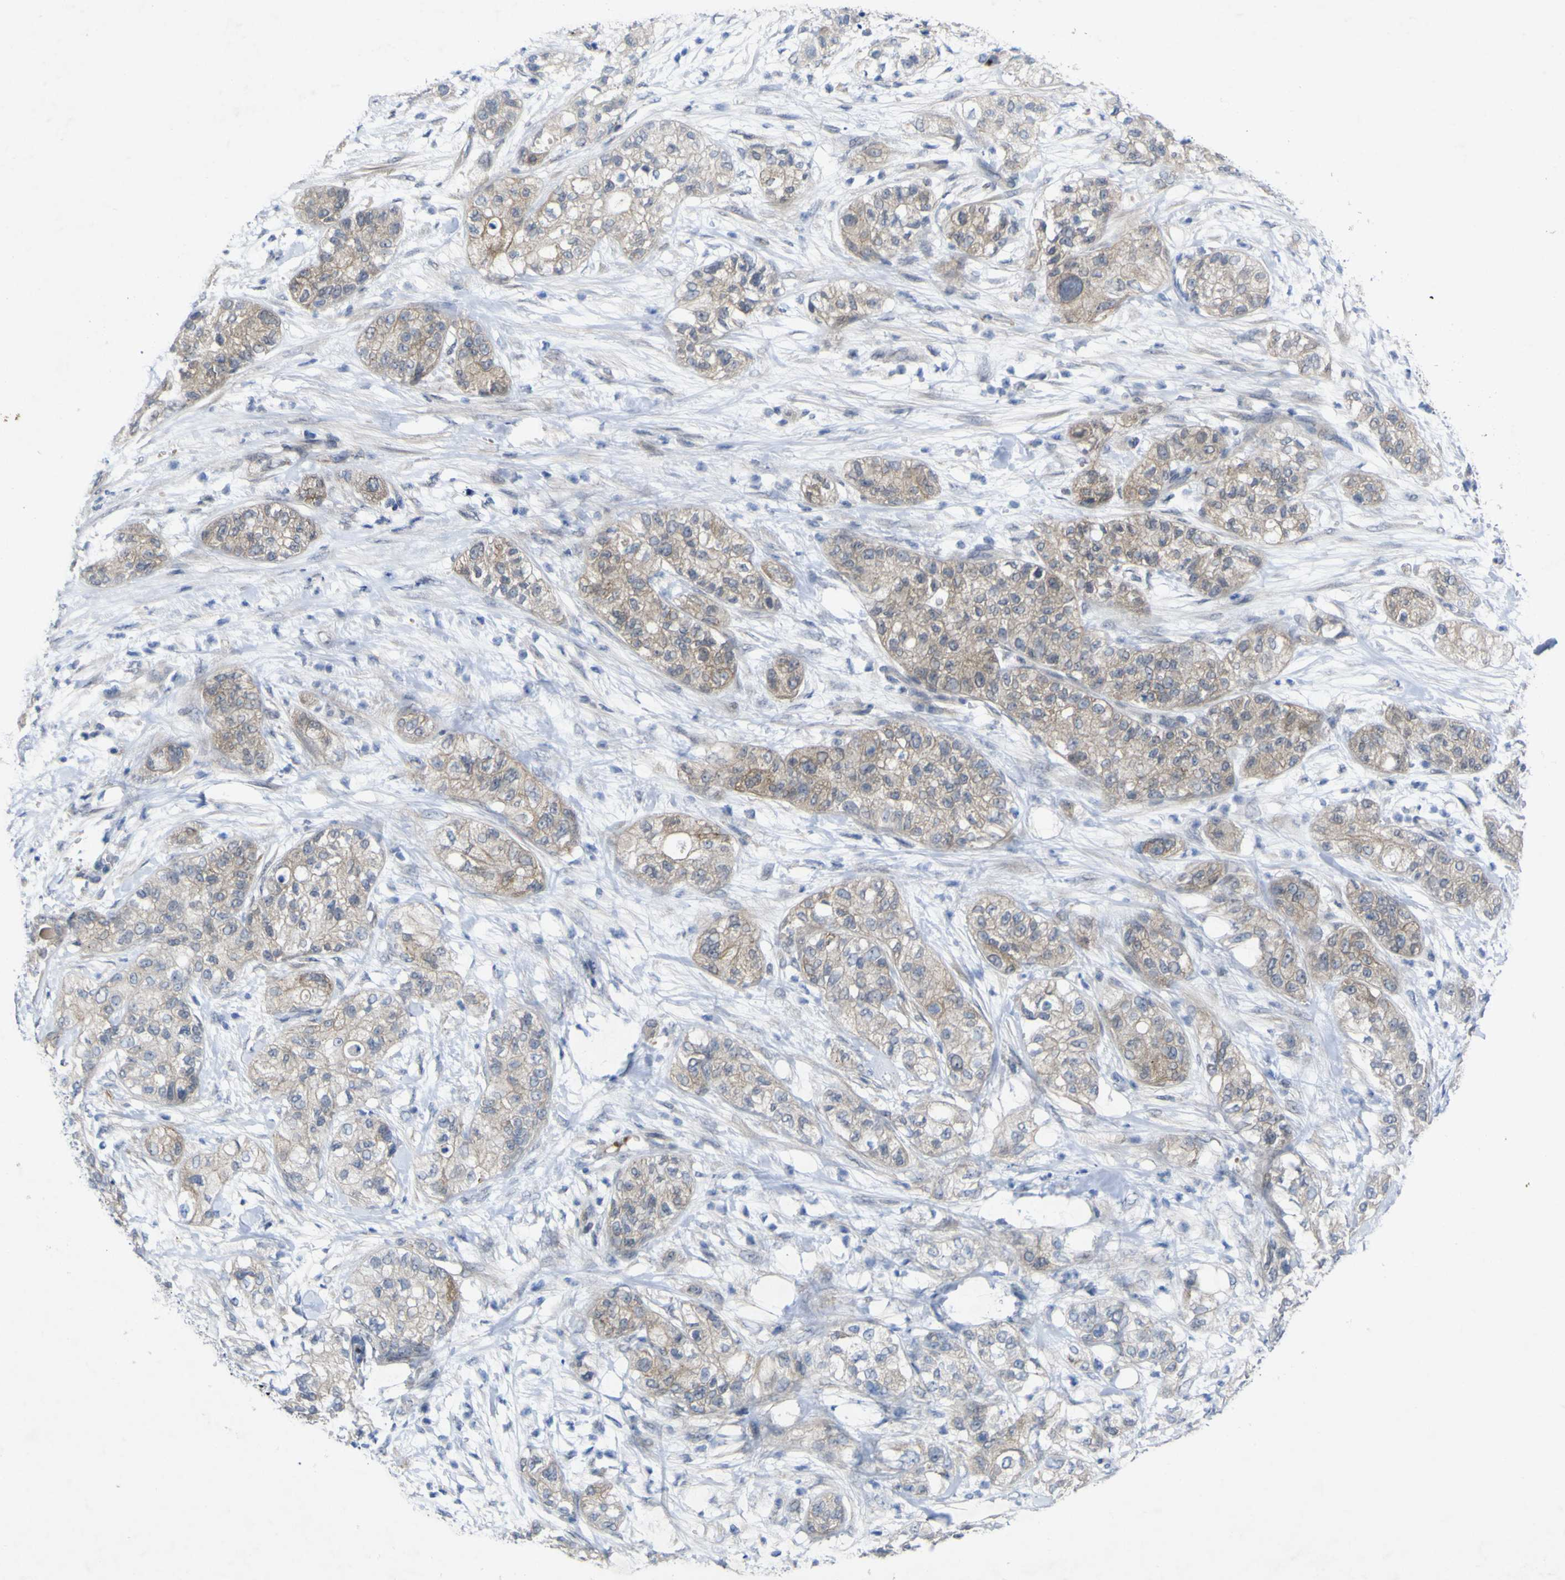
{"staining": {"intensity": "weak", "quantity": "25%-75%", "location": "cytoplasmic/membranous"}, "tissue": "pancreatic cancer", "cell_type": "Tumor cells", "image_type": "cancer", "snomed": [{"axis": "morphology", "description": "Adenocarcinoma, NOS"}, {"axis": "topography", "description": "Pancreas"}], "caption": "High-power microscopy captured an IHC photomicrograph of pancreatic adenocarcinoma, revealing weak cytoplasmic/membranous positivity in approximately 25%-75% of tumor cells. (IHC, brightfield microscopy, high magnification).", "gene": "NAV1", "patient": {"sex": "female", "age": 78}}